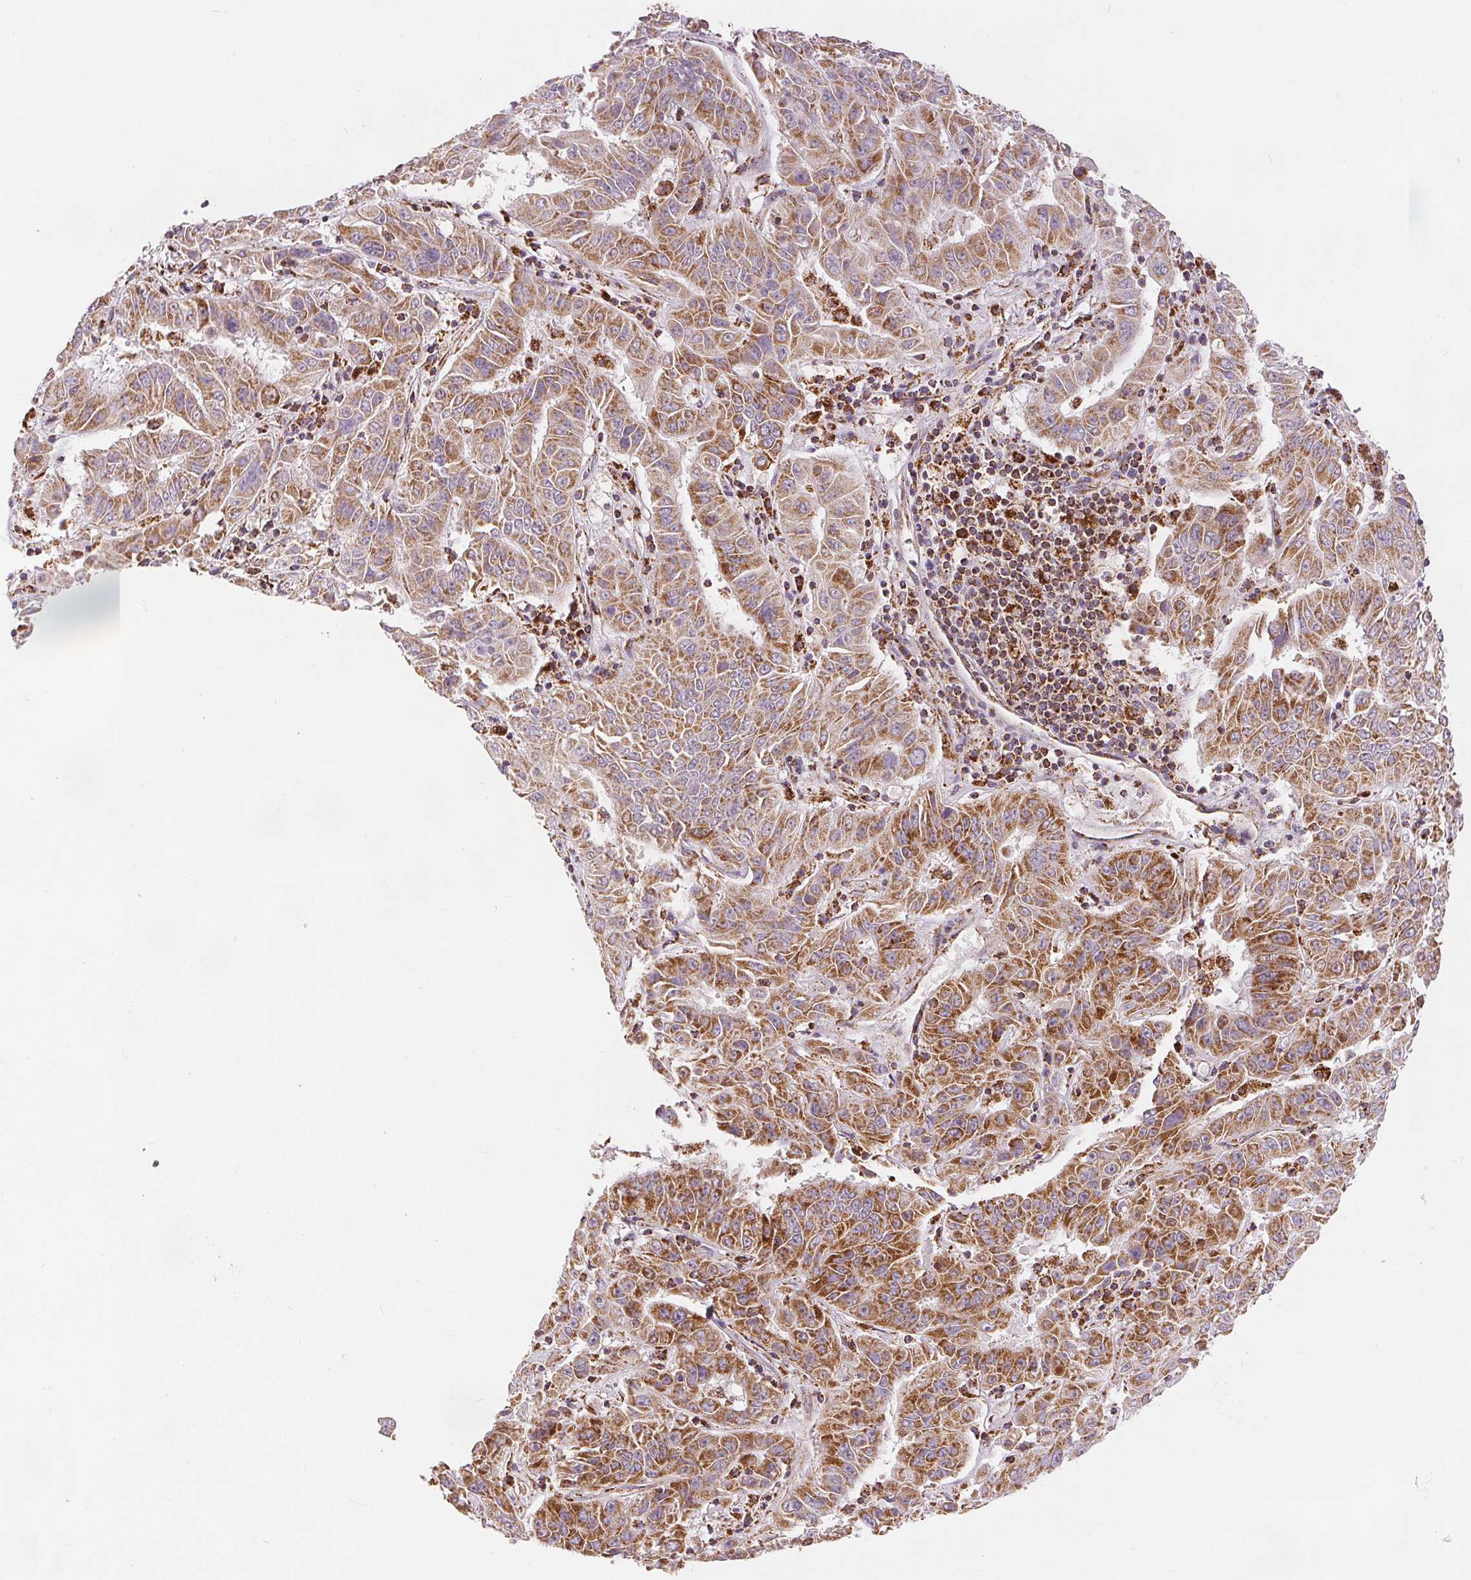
{"staining": {"intensity": "moderate", "quantity": ">75%", "location": "cytoplasmic/membranous"}, "tissue": "pancreatic cancer", "cell_type": "Tumor cells", "image_type": "cancer", "snomed": [{"axis": "morphology", "description": "Adenocarcinoma, NOS"}, {"axis": "topography", "description": "Pancreas"}], "caption": "Pancreatic cancer (adenocarcinoma) stained for a protein demonstrates moderate cytoplasmic/membranous positivity in tumor cells. The protein is shown in brown color, while the nuclei are stained blue.", "gene": "SDHB", "patient": {"sex": "male", "age": 63}}